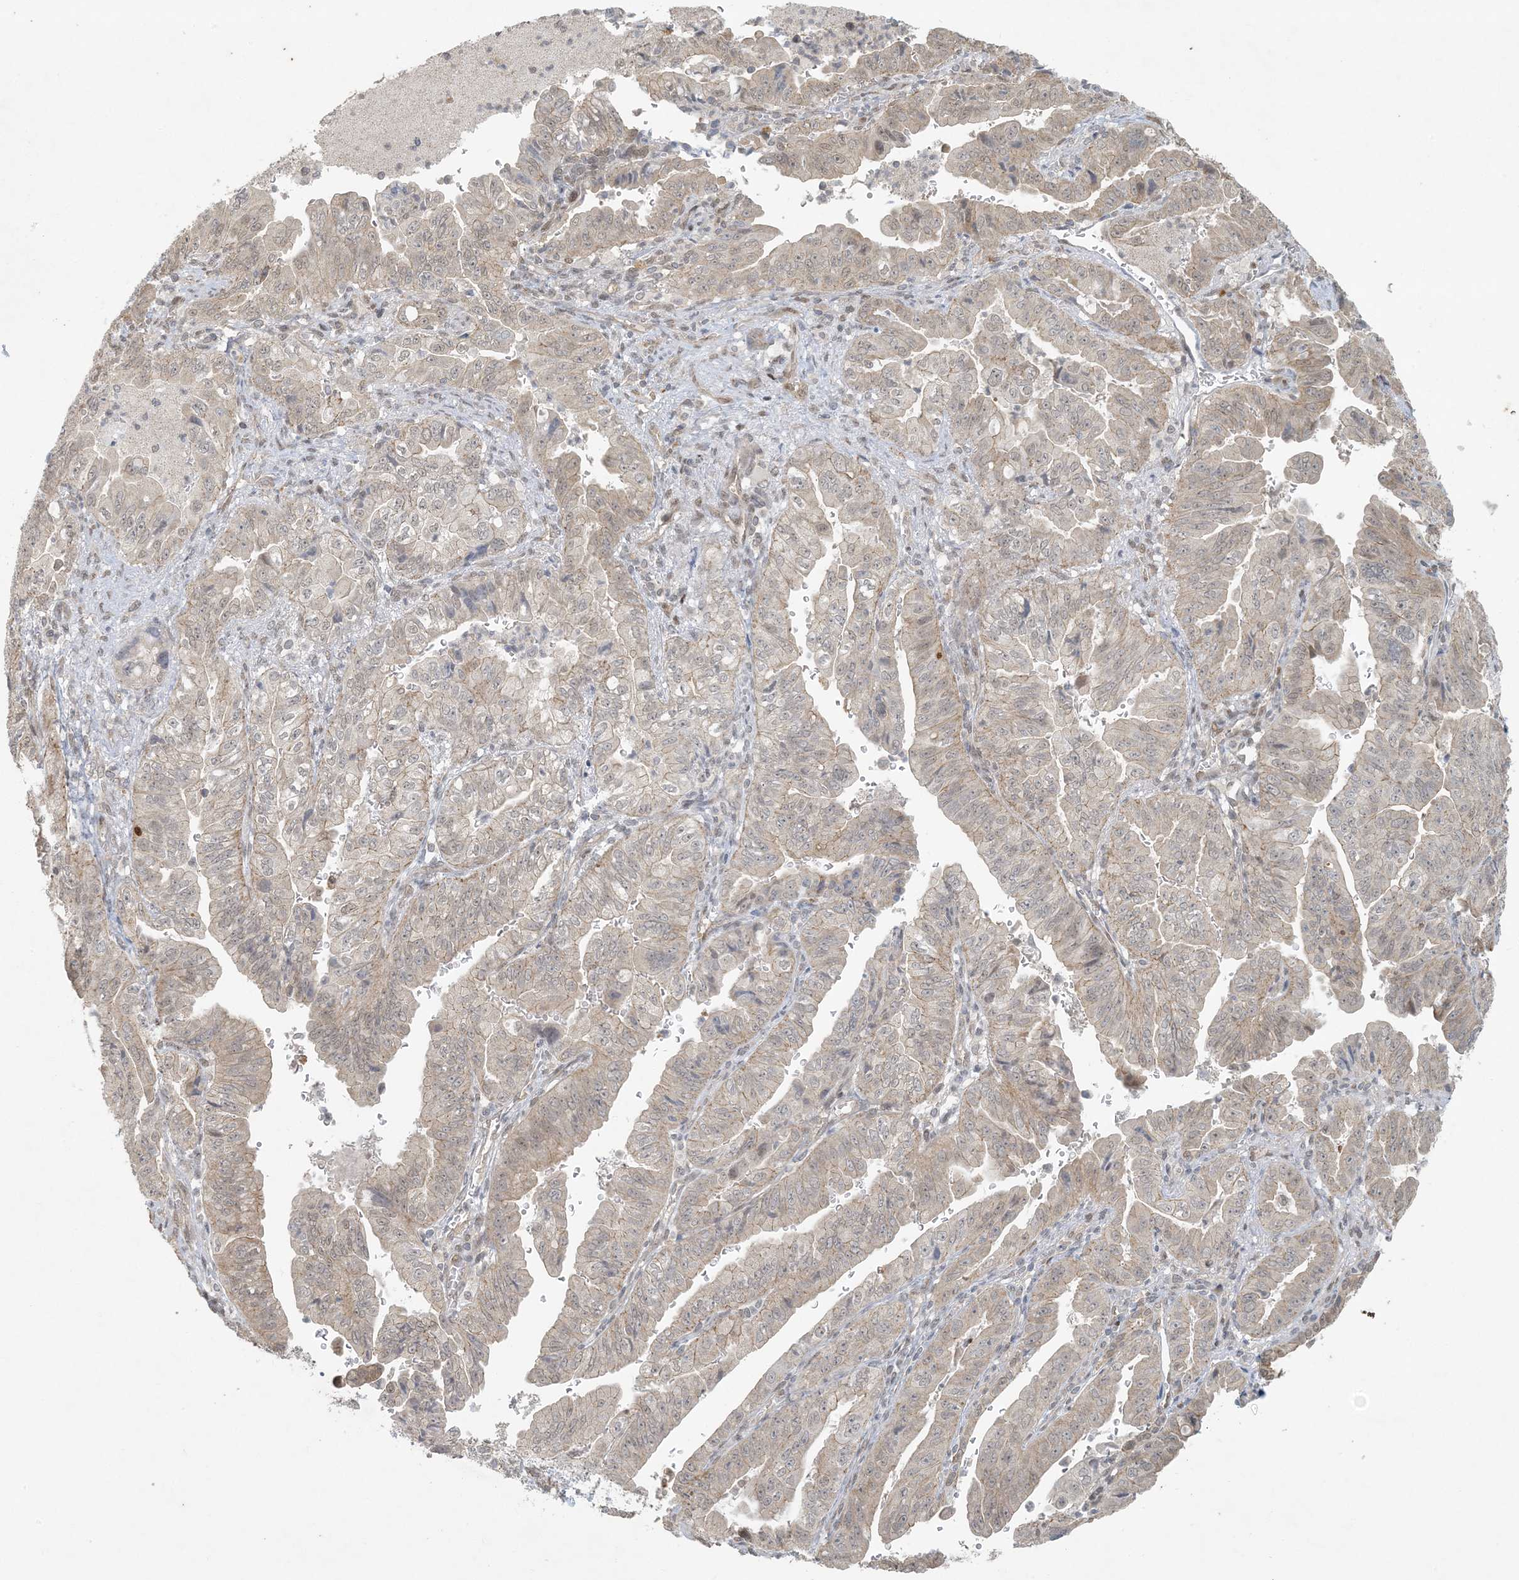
{"staining": {"intensity": "weak", "quantity": "25%-75%", "location": "cytoplasmic/membranous"}, "tissue": "pancreatic cancer", "cell_type": "Tumor cells", "image_type": "cancer", "snomed": [{"axis": "morphology", "description": "Adenocarcinoma, NOS"}, {"axis": "topography", "description": "Pancreas"}], "caption": "There is low levels of weak cytoplasmic/membranous expression in tumor cells of pancreatic cancer (adenocarcinoma), as demonstrated by immunohistochemical staining (brown color).", "gene": "BCORL1", "patient": {"sex": "male", "age": 70}}